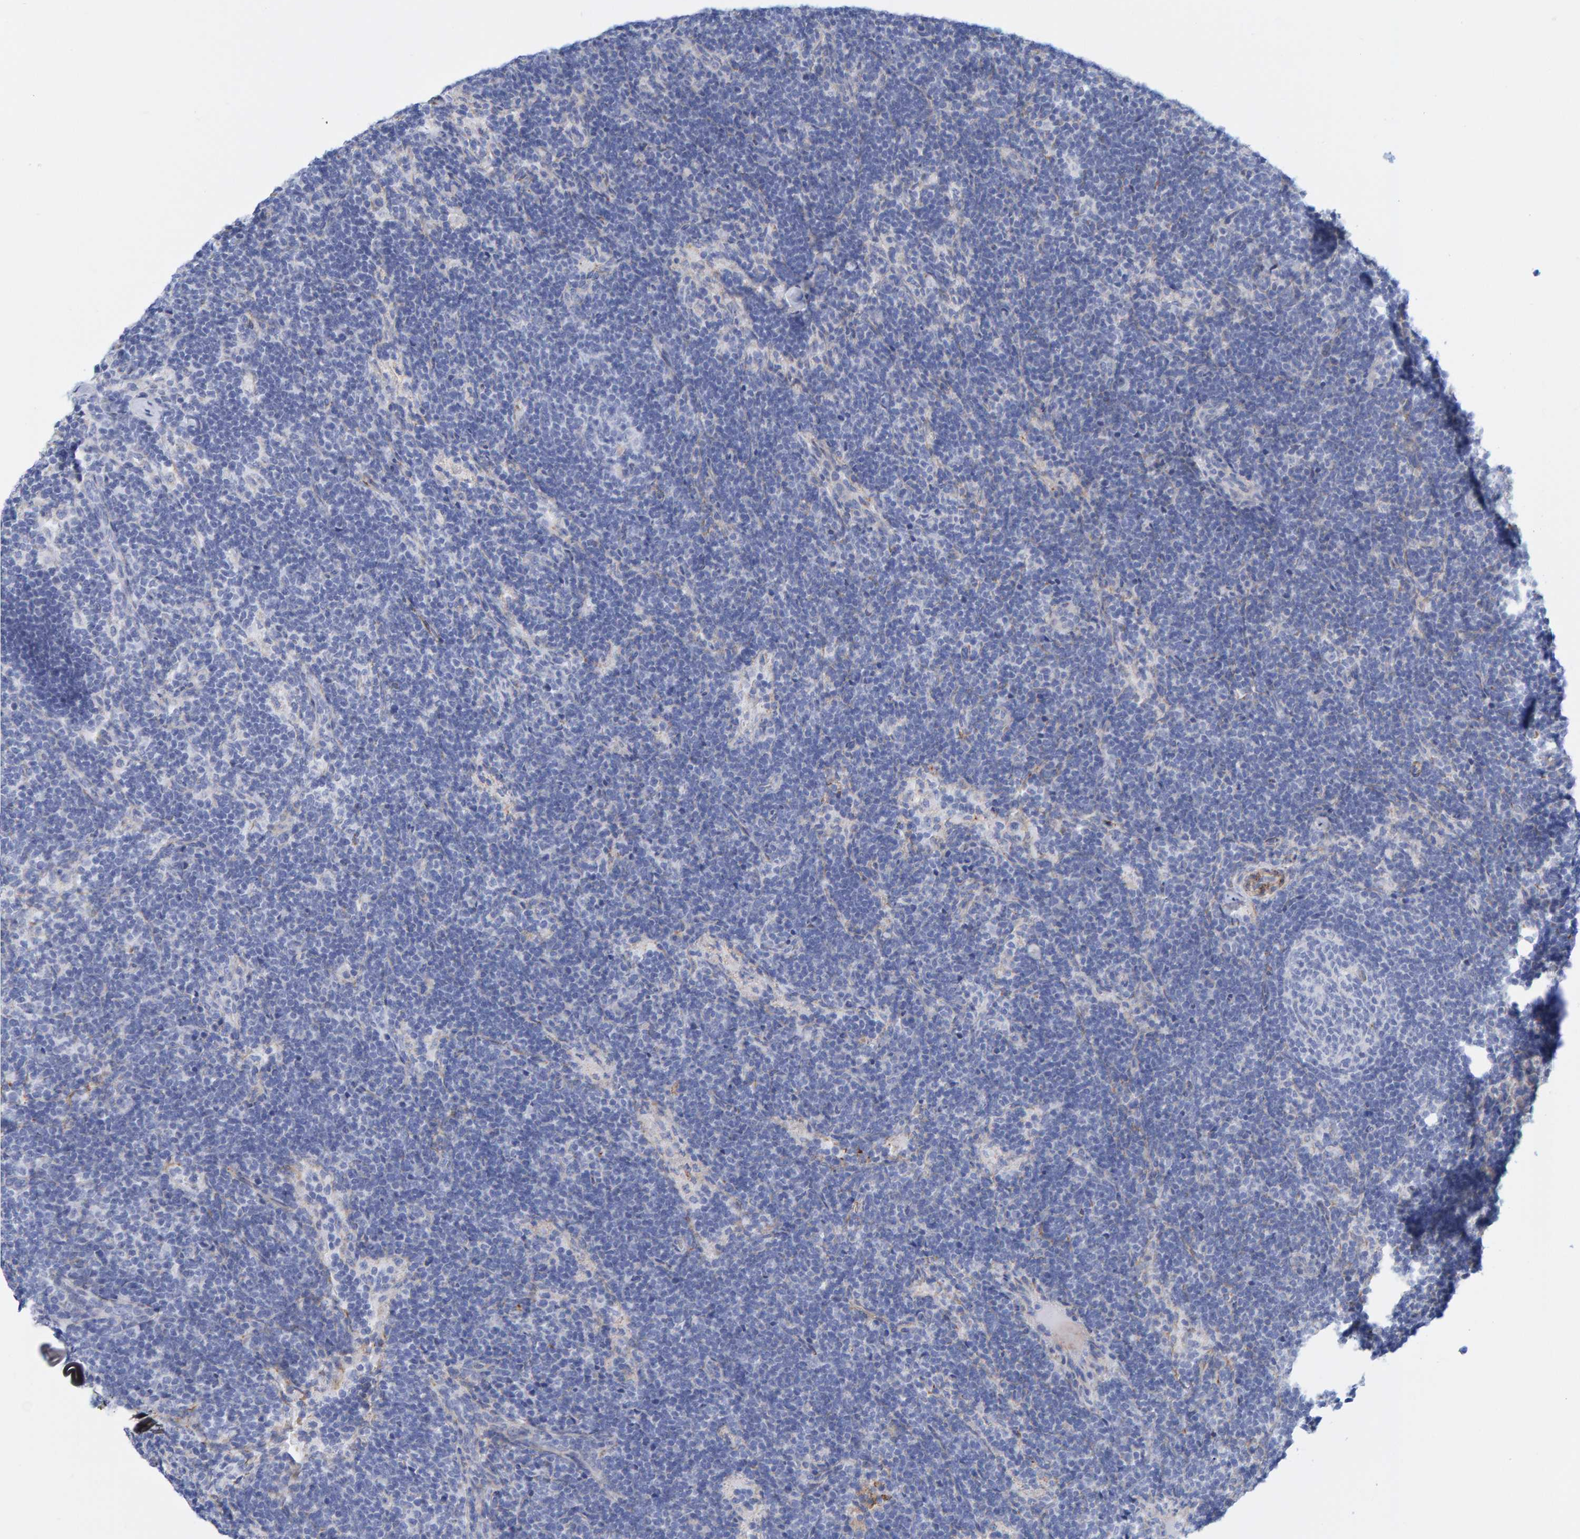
{"staining": {"intensity": "negative", "quantity": "none", "location": "none"}, "tissue": "lymph node", "cell_type": "Germinal center cells", "image_type": "normal", "snomed": [{"axis": "morphology", "description": "Normal tissue, NOS"}, {"axis": "topography", "description": "Lymph node"}], "caption": "Immunohistochemistry (IHC) photomicrograph of unremarkable lymph node: human lymph node stained with DAB demonstrates no significant protein staining in germinal center cells. The staining was performed using DAB (3,3'-diaminobenzidine) to visualize the protein expression in brown, while the nuclei were stained in blue with hematoxylin (Magnification: 20x).", "gene": "MAP1B", "patient": {"sex": "female", "age": 22}}